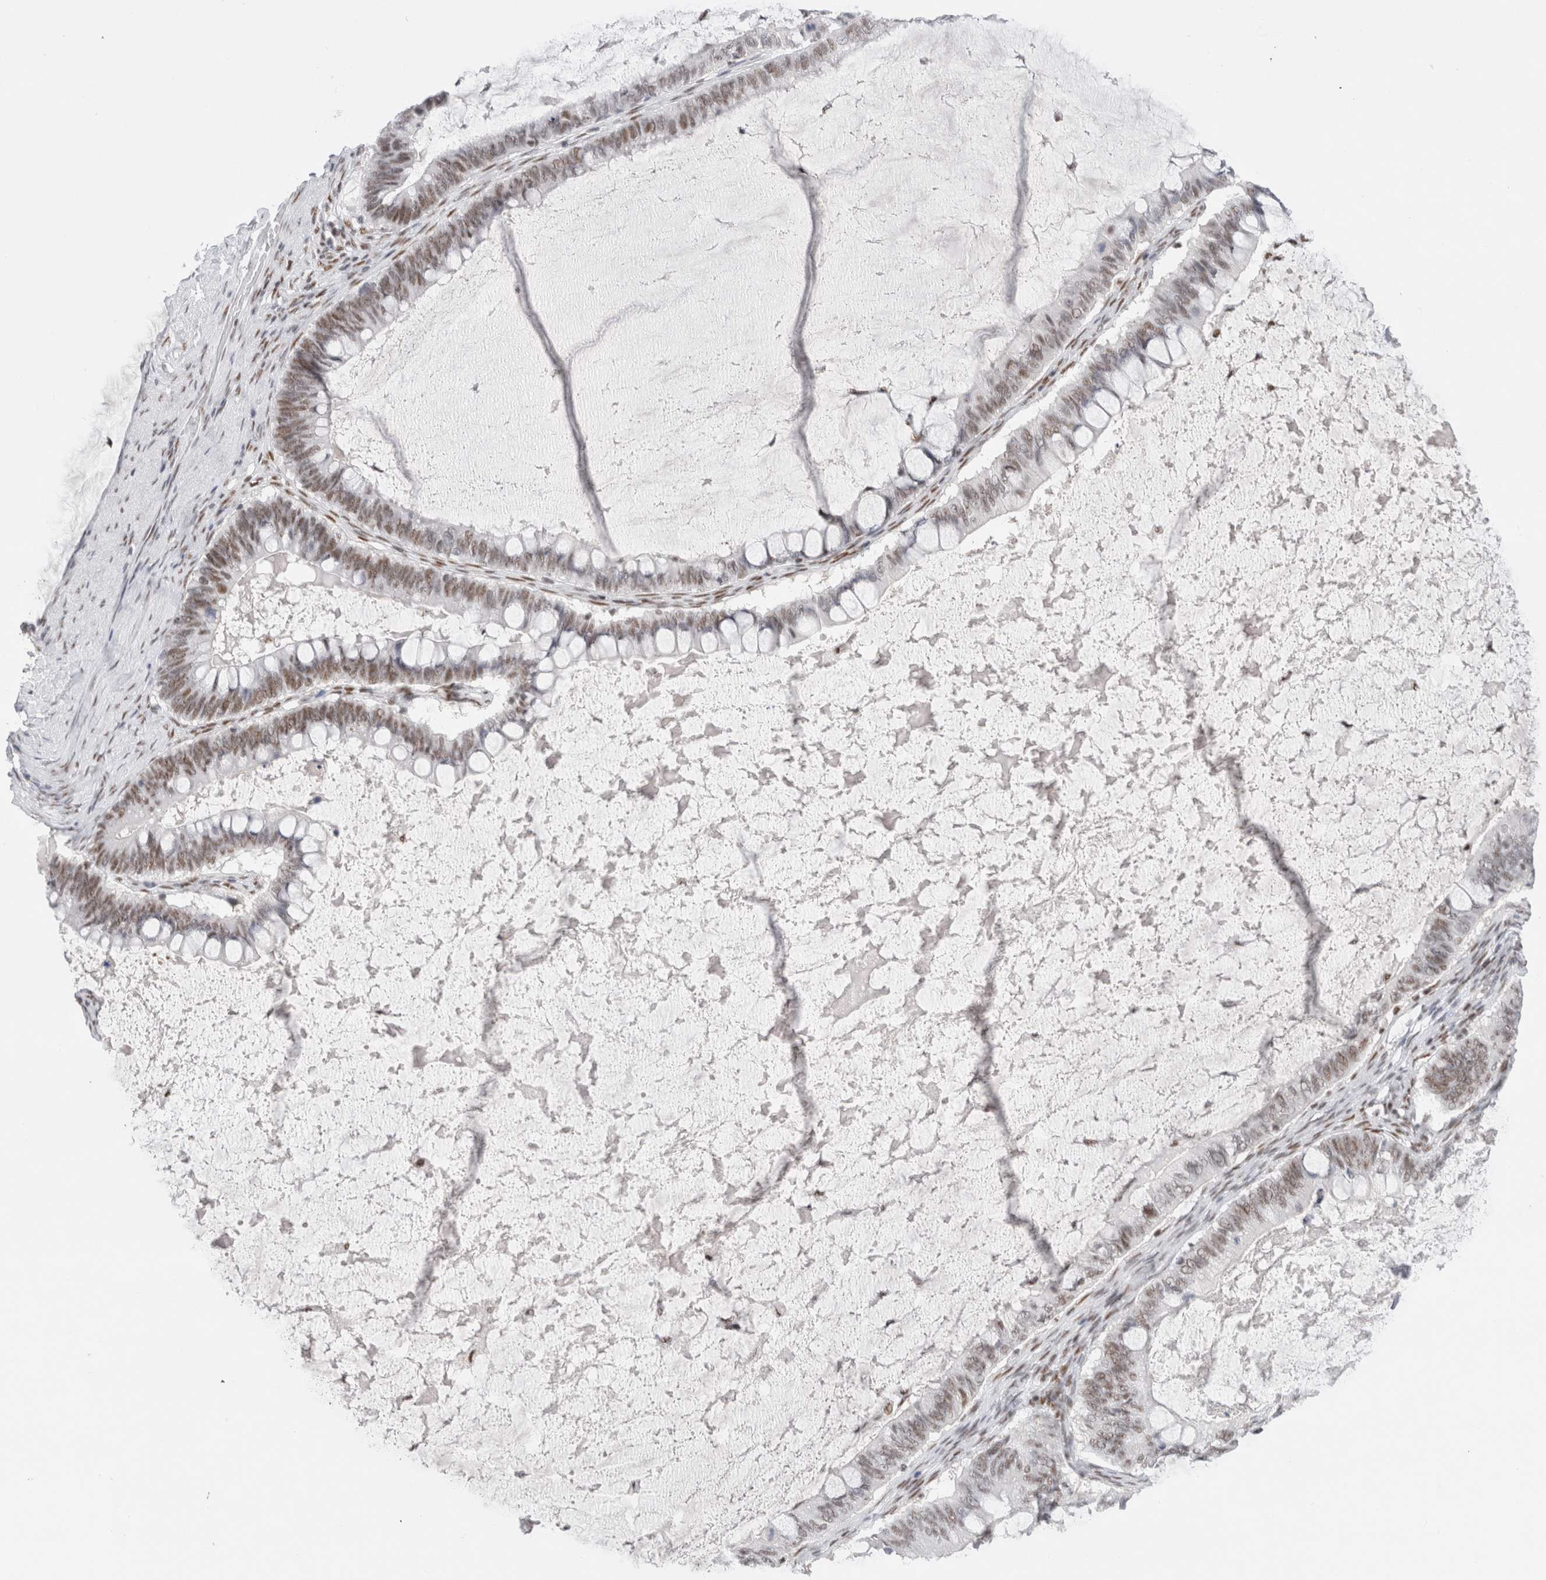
{"staining": {"intensity": "moderate", "quantity": ">75%", "location": "nuclear"}, "tissue": "ovarian cancer", "cell_type": "Tumor cells", "image_type": "cancer", "snomed": [{"axis": "morphology", "description": "Cystadenocarcinoma, mucinous, NOS"}, {"axis": "topography", "description": "Ovary"}], "caption": "Immunohistochemical staining of ovarian cancer shows moderate nuclear protein staining in approximately >75% of tumor cells.", "gene": "COPS7A", "patient": {"sex": "female", "age": 61}}